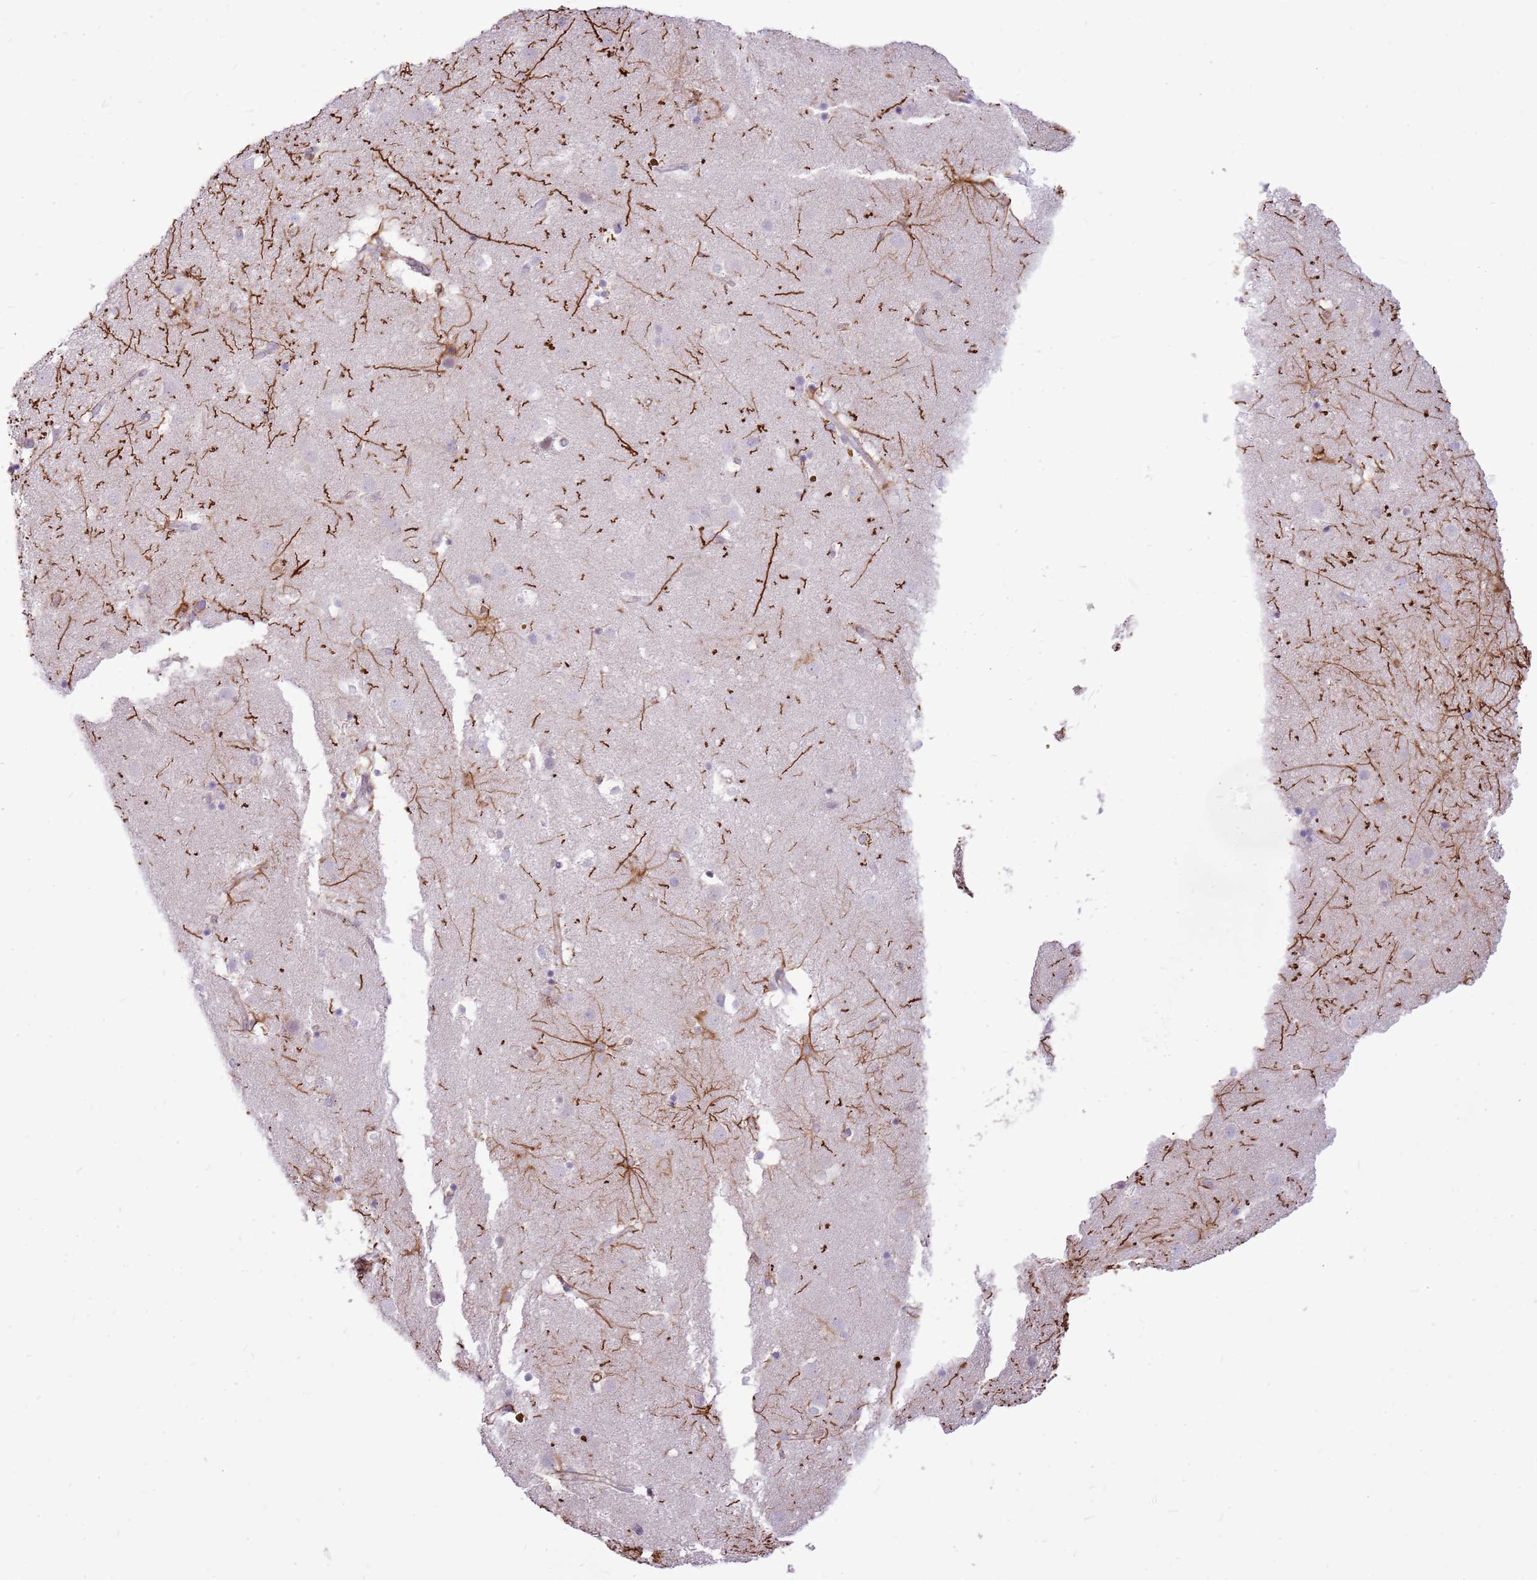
{"staining": {"intensity": "negative", "quantity": "none", "location": "none"}, "tissue": "caudate", "cell_type": "Glial cells", "image_type": "normal", "snomed": [{"axis": "morphology", "description": "Normal tissue, NOS"}, {"axis": "topography", "description": "Lateral ventricle wall"}], "caption": "This image is of benign caudate stained with immunohistochemistry (IHC) to label a protein in brown with the nuclei are counter-stained blue. There is no expression in glial cells.", "gene": "PCNX1", "patient": {"sex": "male", "age": 70}}